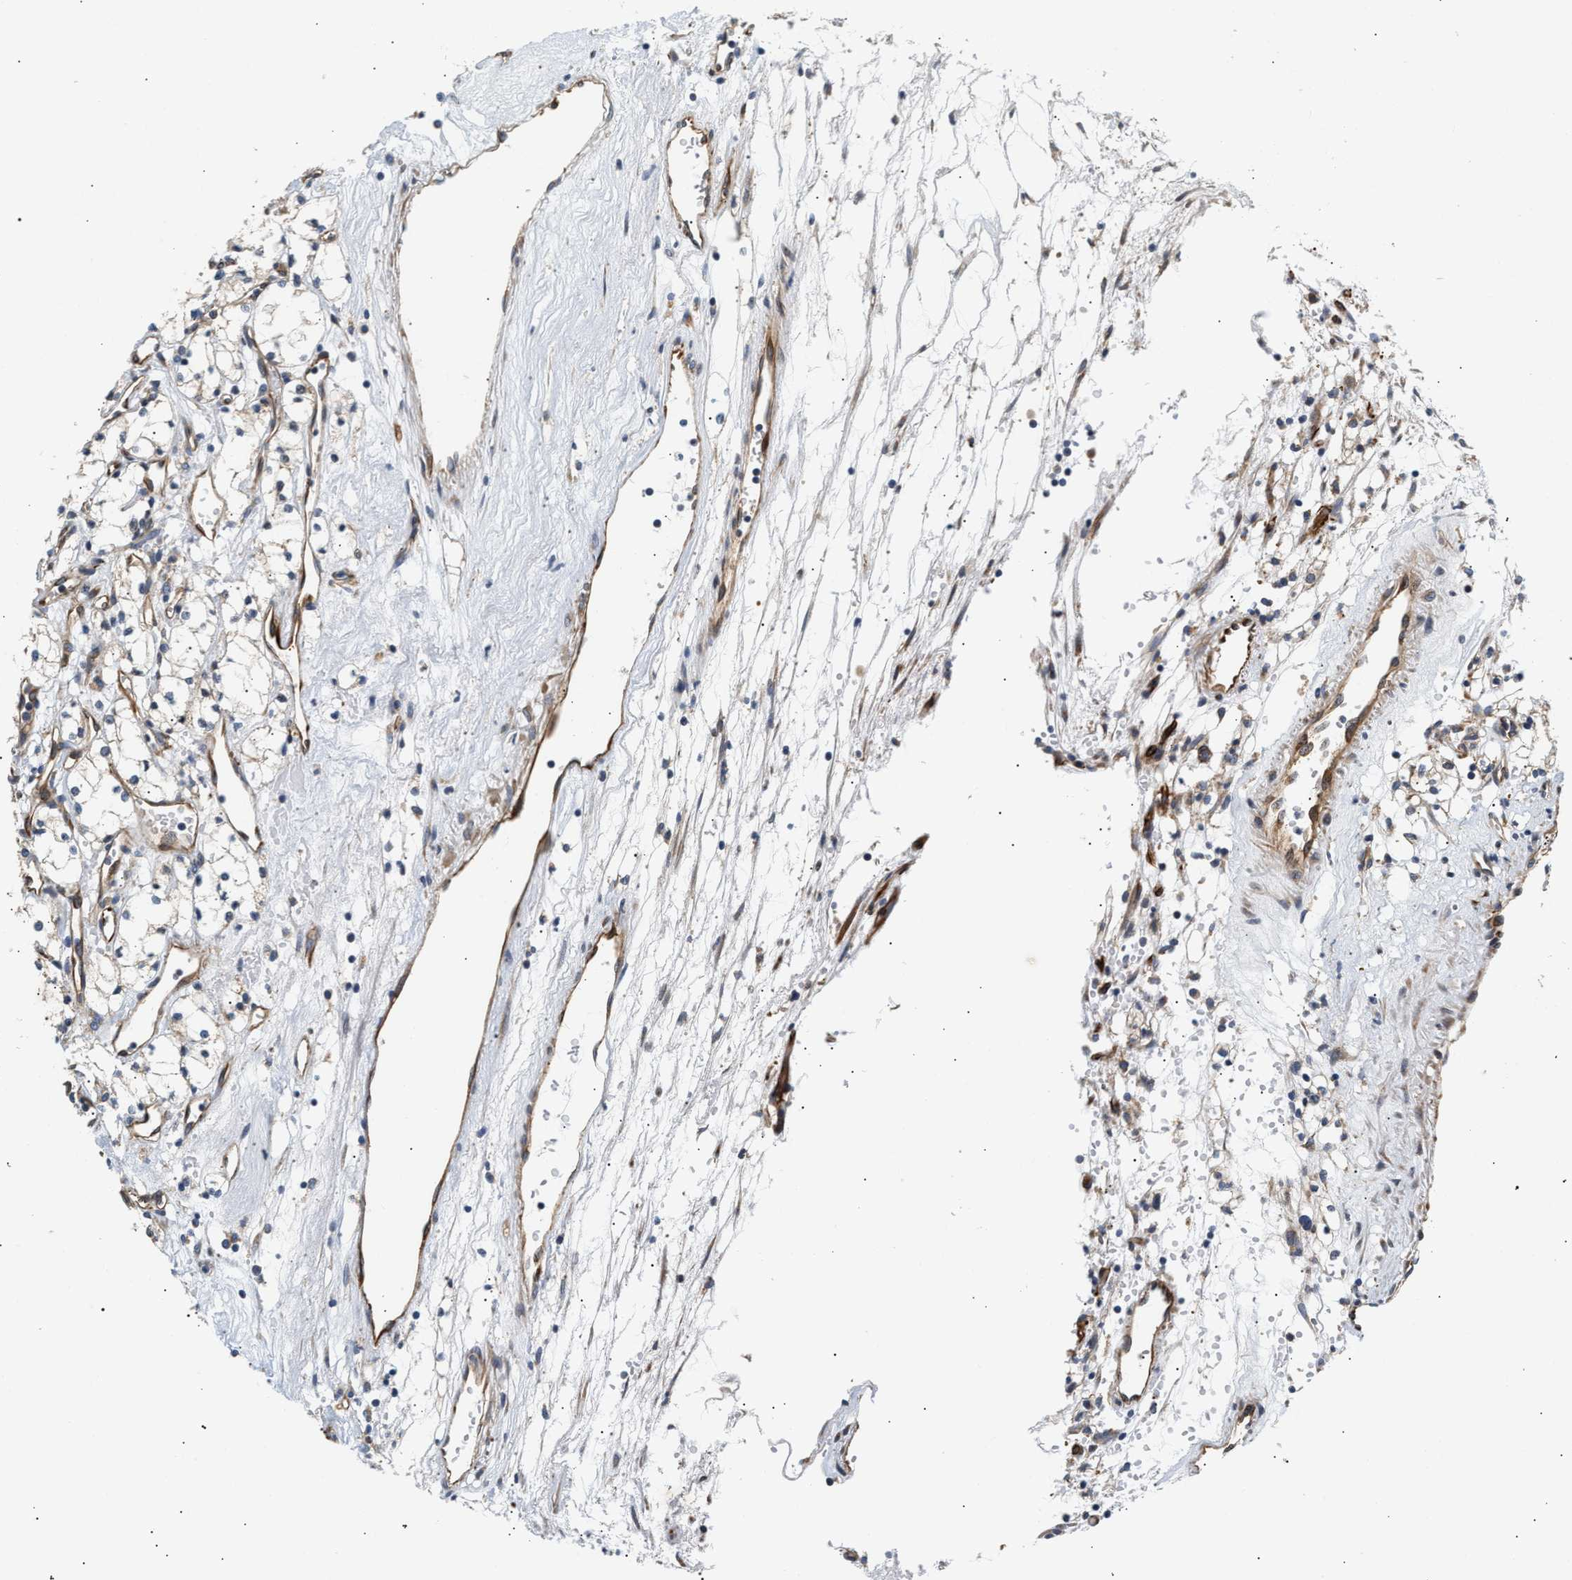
{"staining": {"intensity": "negative", "quantity": "none", "location": "none"}, "tissue": "renal cancer", "cell_type": "Tumor cells", "image_type": "cancer", "snomed": [{"axis": "morphology", "description": "Adenocarcinoma, NOS"}, {"axis": "topography", "description": "Kidney"}], "caption": "An immunohistochemistry (IHC) photomicrograph of renal cancer (adenocarcinoma) is shown. There is no staining in tumor cells of renal cancer (adenocarcinoma). (DAB immunohistochemistry (IHC), high magnification).", "gene": "IFT74", "patient": {"sex": "male", "age": 59}}